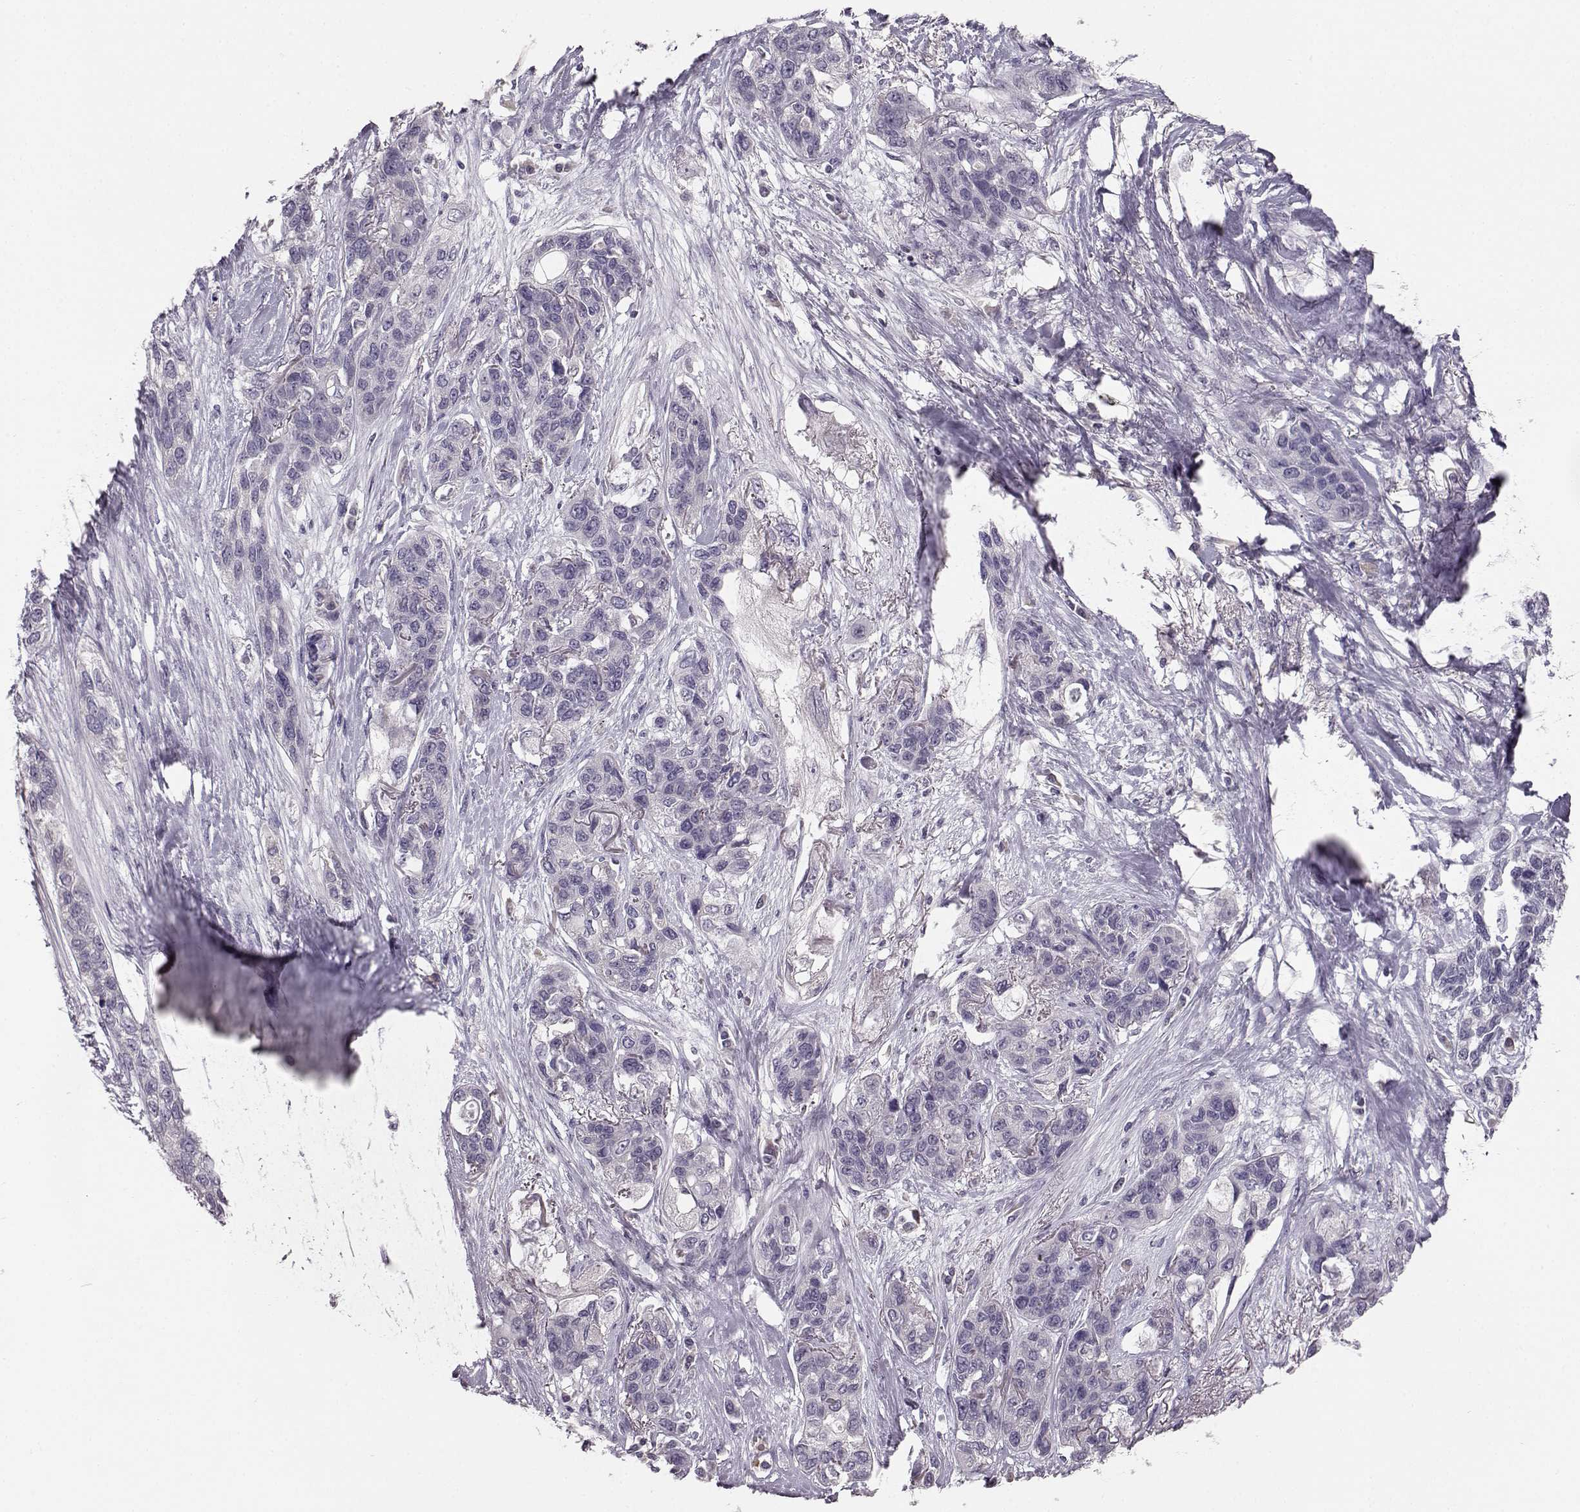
{"staining": {"intensity": "negative", "quantity": "none", "location": "none"}, "tissue": "lung cancer", "cell_type": "Tumor cells", "image_type": "cancer", "snomed": [{"axis": "morphology", "description": "Squamous cell carcinoma, NOS"}, {"axis": "topography", "description": "Lung"}], "caption": "Immunohistochemistry (IHC) of lung cancer exhibits no positivity in tumor cells.", "gene": "BFSP2", "patient": {"sex": "female", "age": 70}}